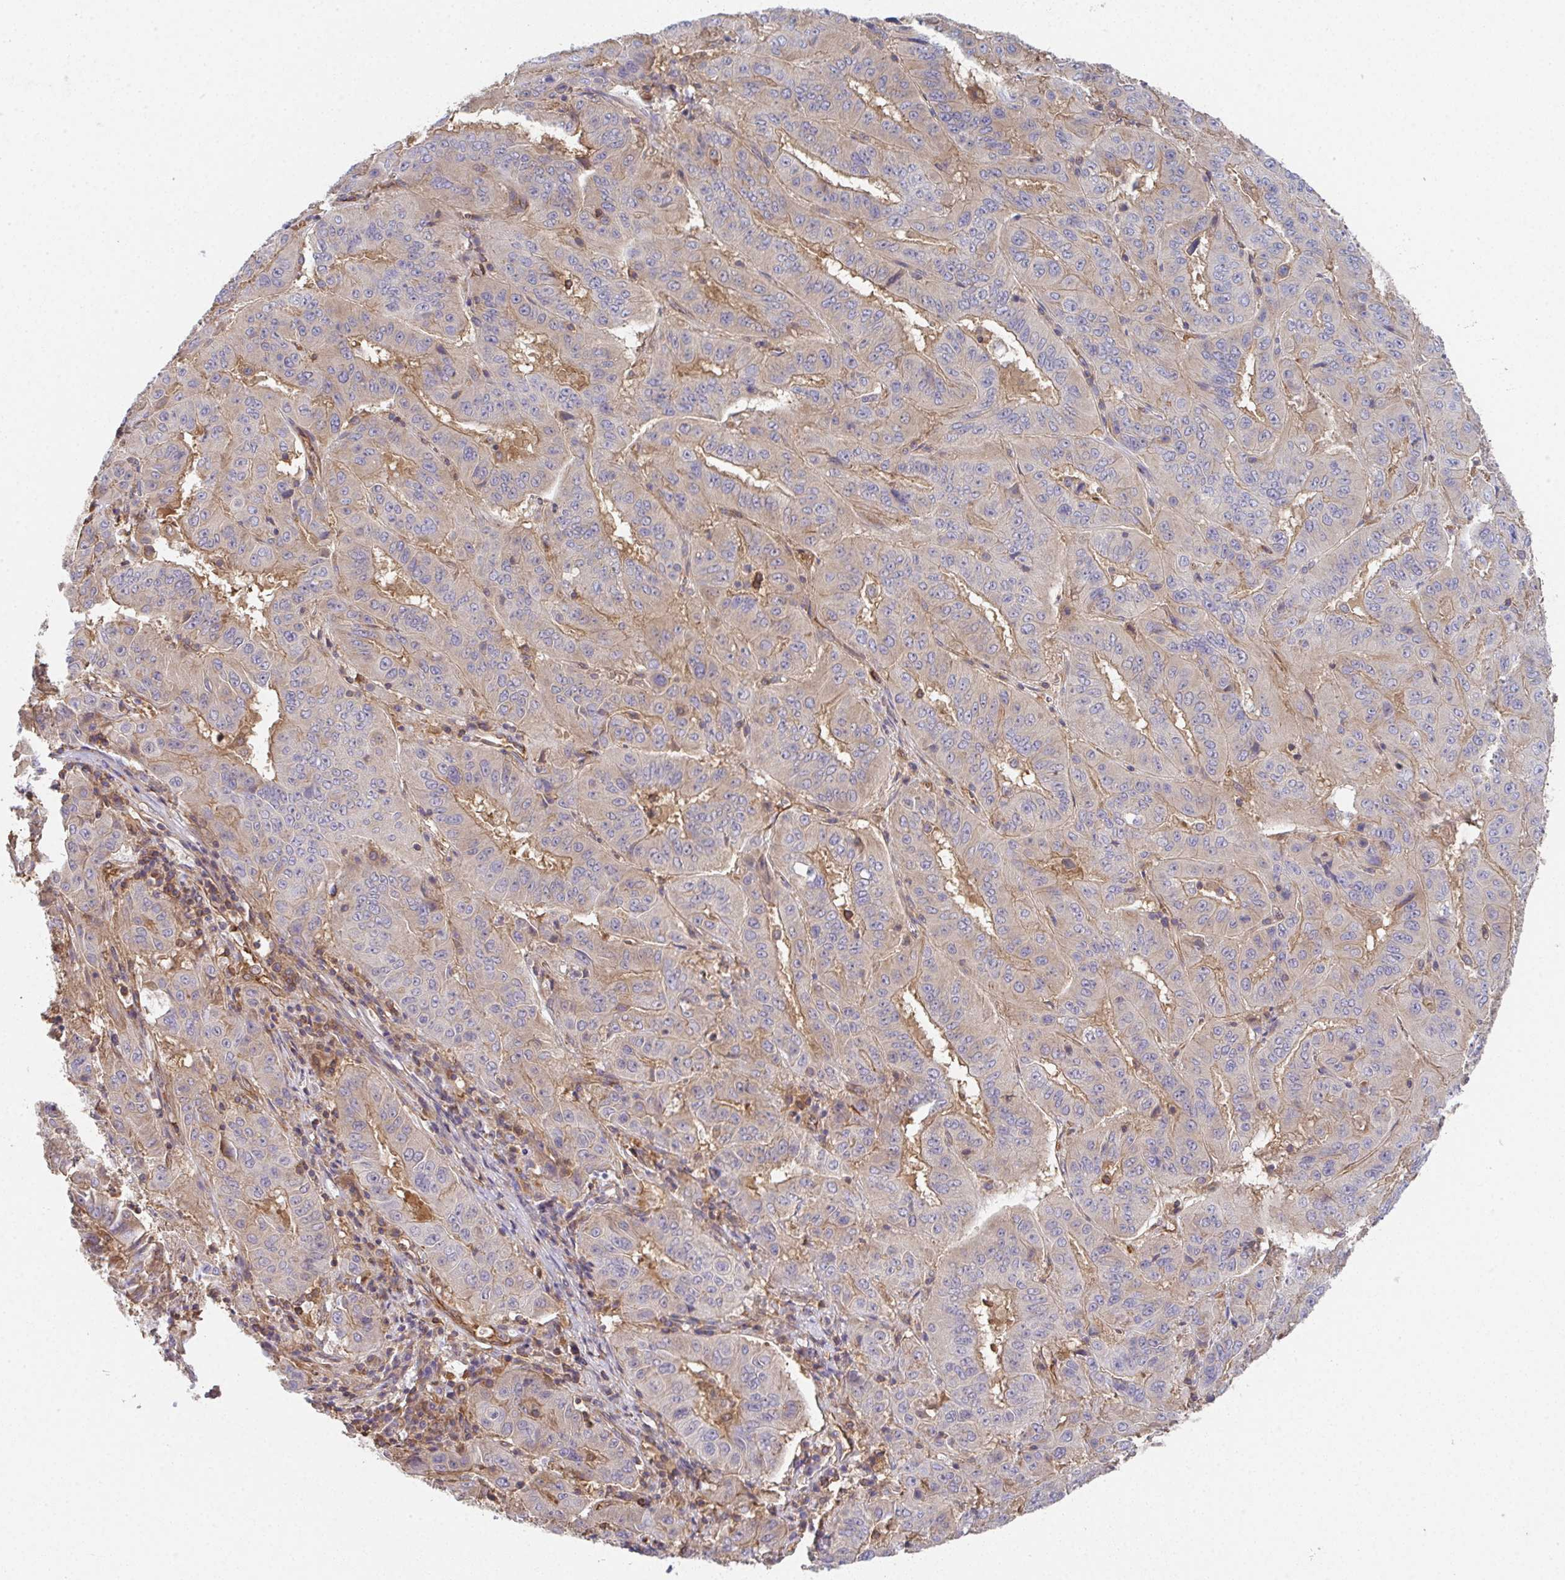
{"staining": {"intensity": "weak", "quantity": "25%-75%", "location": "cytoplasmic/membranous"}, "tissue": "pancreatic cancer", "cell_type": "Tumor cells", "image_type": "cancer", "snomed": [{"axis": "morphology", "description": "Adenocarcinoma, NOS"}, {"axis": "topography", "description": "Pancreas"}], "caption": "Human pancreatic cancer (adenocarcinoma) stained with a brown dye displays weak cytoplasmic/membranous positive staining in approximately 25%-75% of tumor cells.", "gene": "TMEM229A", "patient": {"sex": "male", "age": 63}}